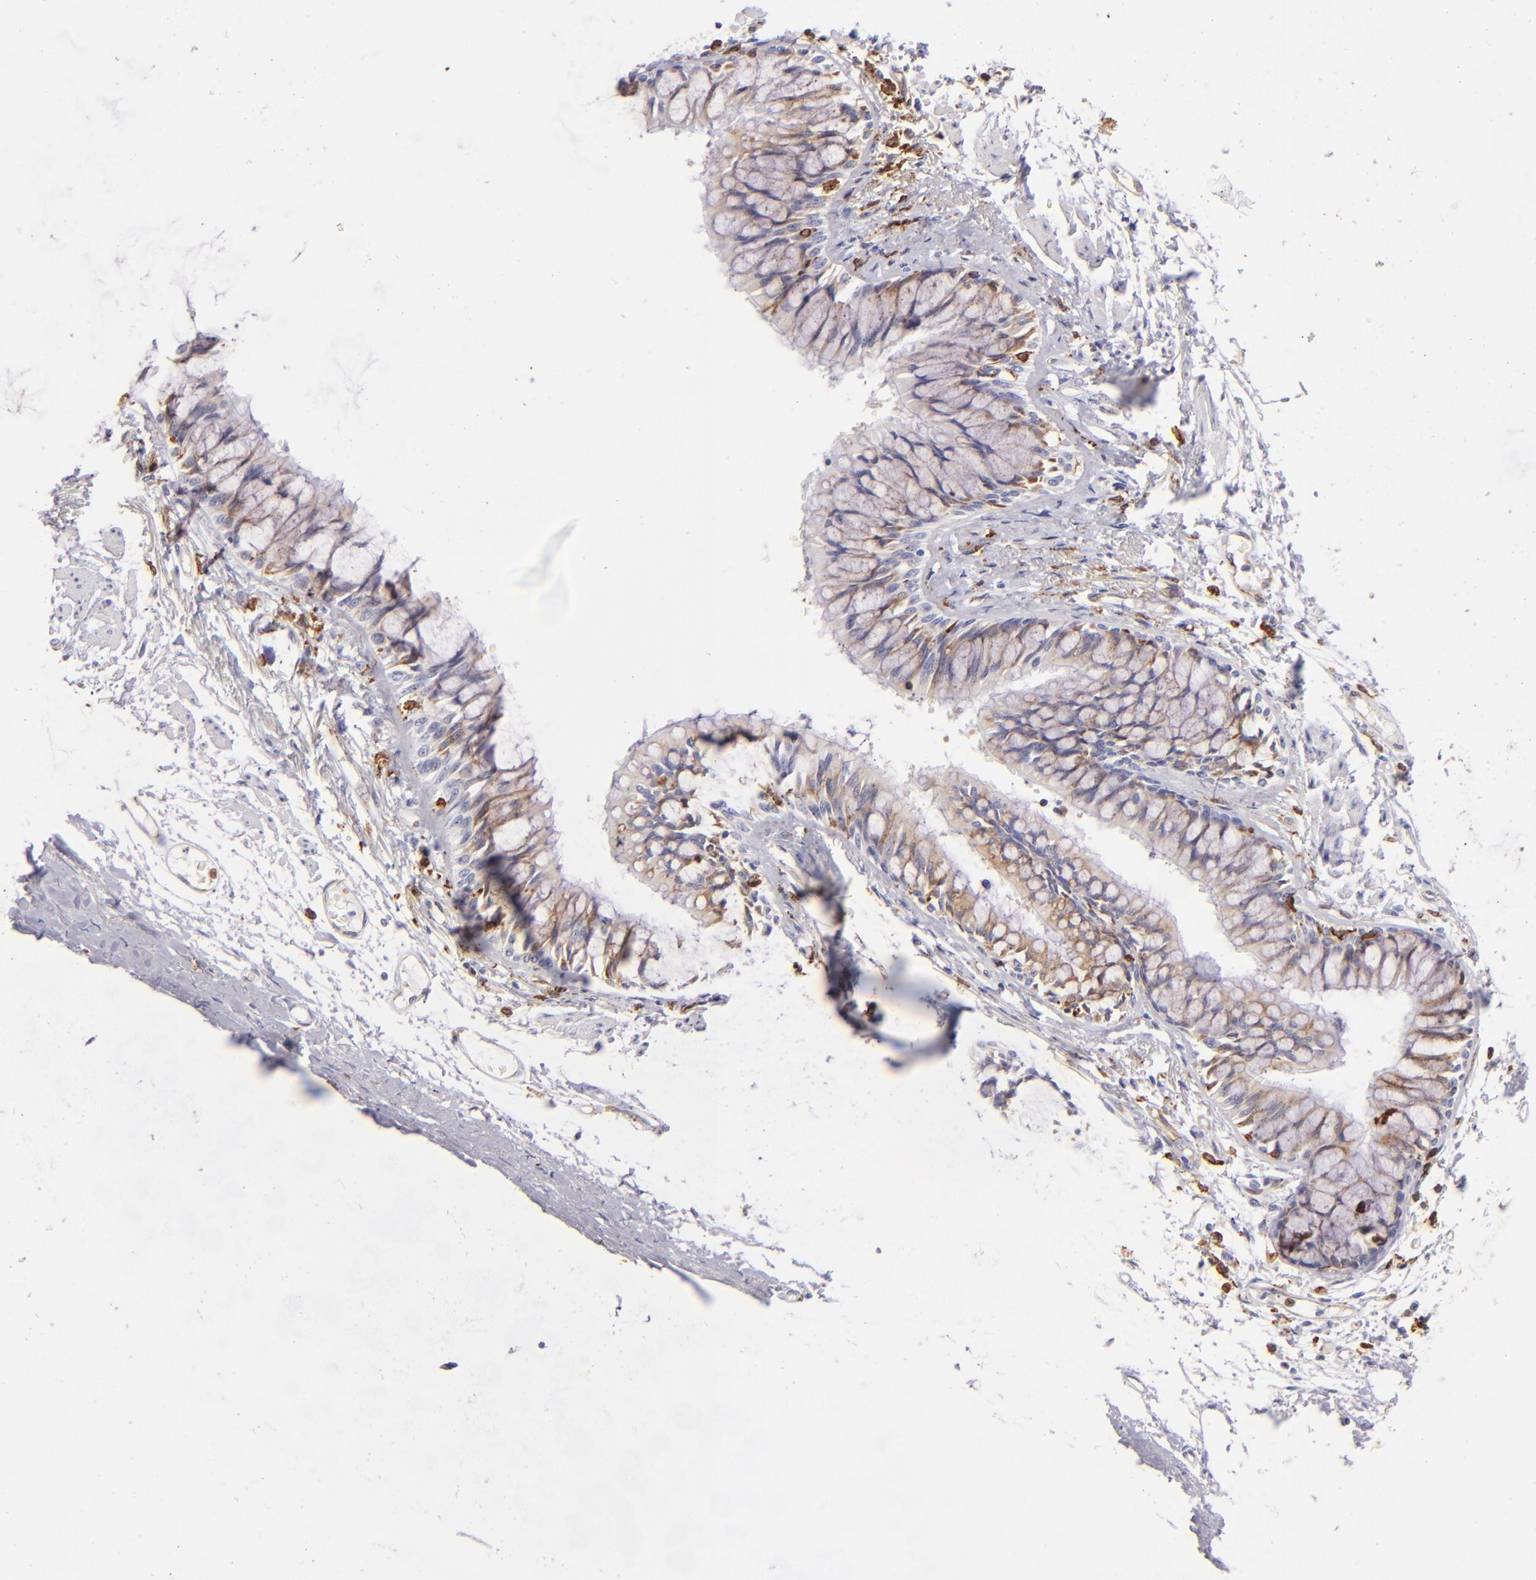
{"staining": {"intensity": "moderate", "quantity": ">75%", "location": "cytoplasmic/membranous"}, "tissue": "bronchus", "cell_type": "Respiratory epithelial cells", "image_type": "normal", "snomed": [{"axis": "morphology", "description": "Normal tissue, NOS"}, {"axis": "topography", "description": "Cartilage tissue"}, {"axis": "topography", "description": "Bronchus"}, {"axis": "topography", "description": "Lung"}, {"axis": "topography", "description": "Peripheral nerve tissue"}], "caption": "Moderate cytoplasmic/membranous expression is identified in about >75% of respiratory epithelial cells in unremarkable bronchus.", "gene": "CD74", "patient": {"sex": "female", "age": 49}}